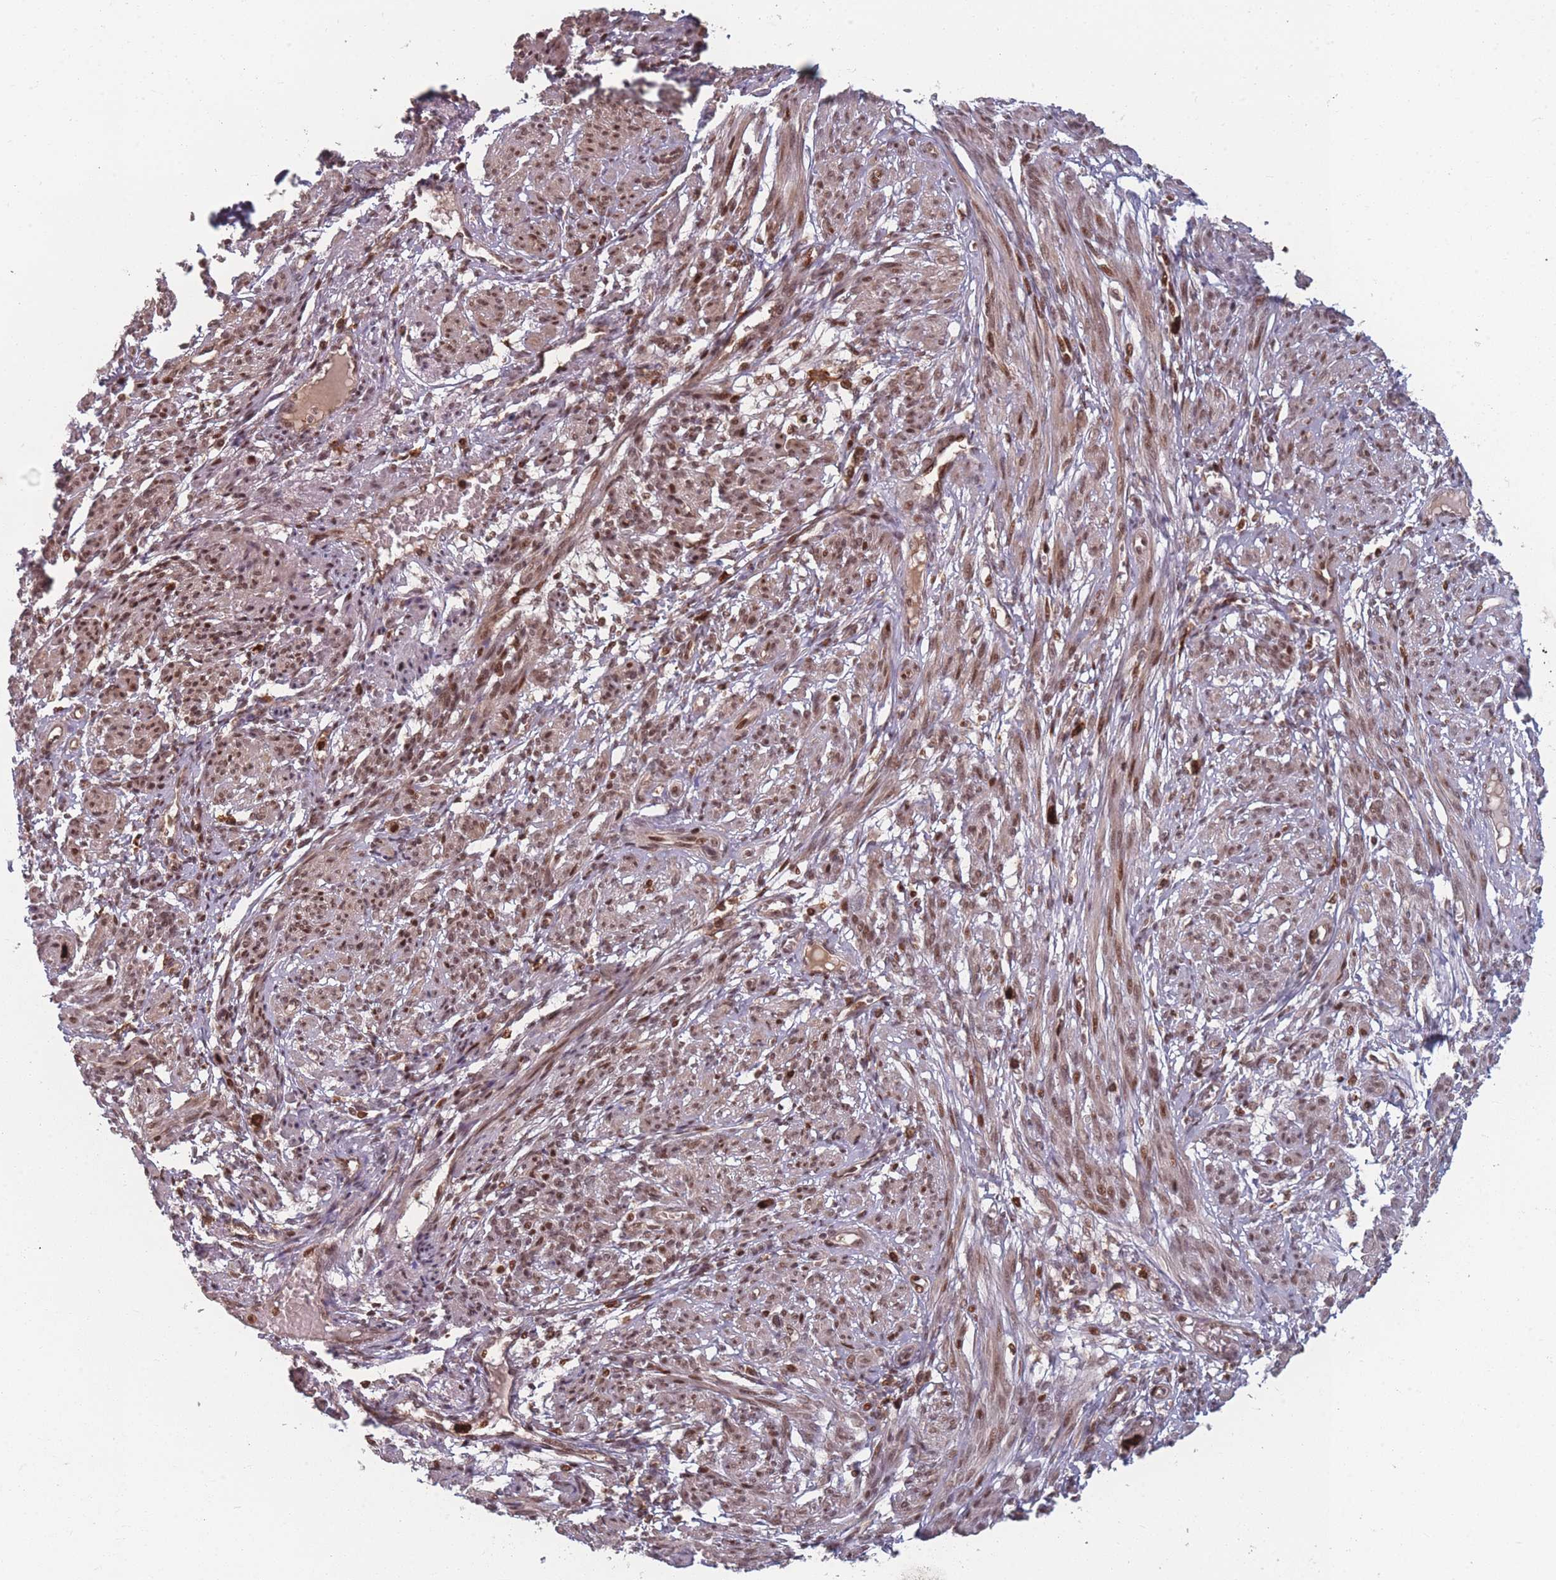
{"staining": {"intensity": "moderate", "quantity": ">75%", "location": "cytoplasmic/membranous,nuclear"}, "tissue": "smooth muscle", "cell_type": "Smooth muscle cells", "image_type": "normal", "snomed": [{"axis": "morphology", "description": "Normal tissue, NOS"}, {"axis": "topography", "description": "Smooth muscle"}], "caption": "Moderate cytoplasmic/membranous,nuclear staining for a protein is present in about >75% of smooth muscle cells of unremarkable smooth muscle using IHC.", "gene": "WDR55", "patient": {"sex": "female", "age": 39}}